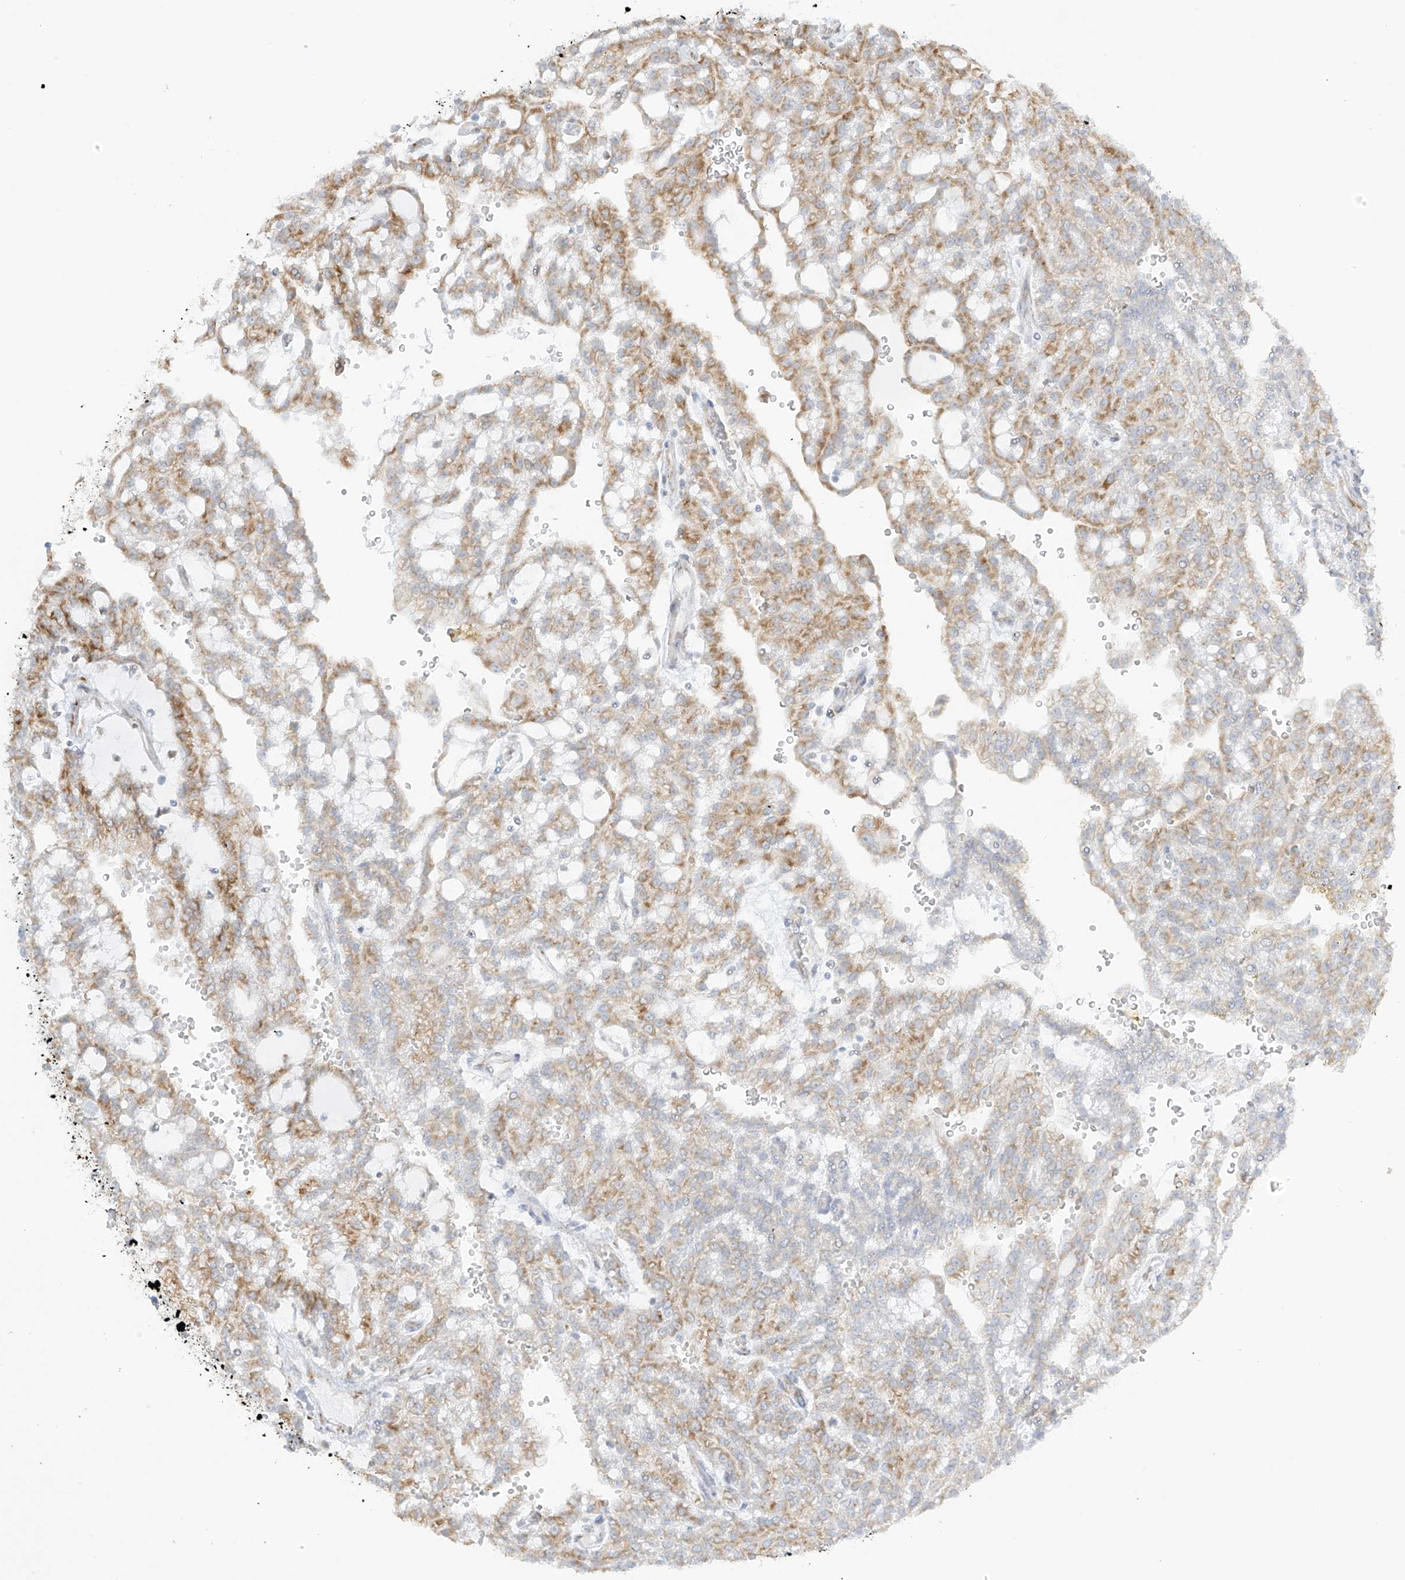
{"staining": {"intensity": "moderate", "quantity": ">75%", "location": "cytoplasmic/membranous"}, "tissue": "renal cancer", "cell_type": "Tumor cells", "image_type": "cancer", "snomed": [{"axis": "morphology", "description": "Adenocarcinoma, NOS"}, {"axis": "topography", "description": "Kidney"}], "caption": "Human renal adenocarcinoma stained with a brown dye reveals moderate cytoplasmic/membranous positive expression in approximately >75% of tumor cells.", "gene": "LRRC59", "patient": {"sex": "male", "age": 63}}